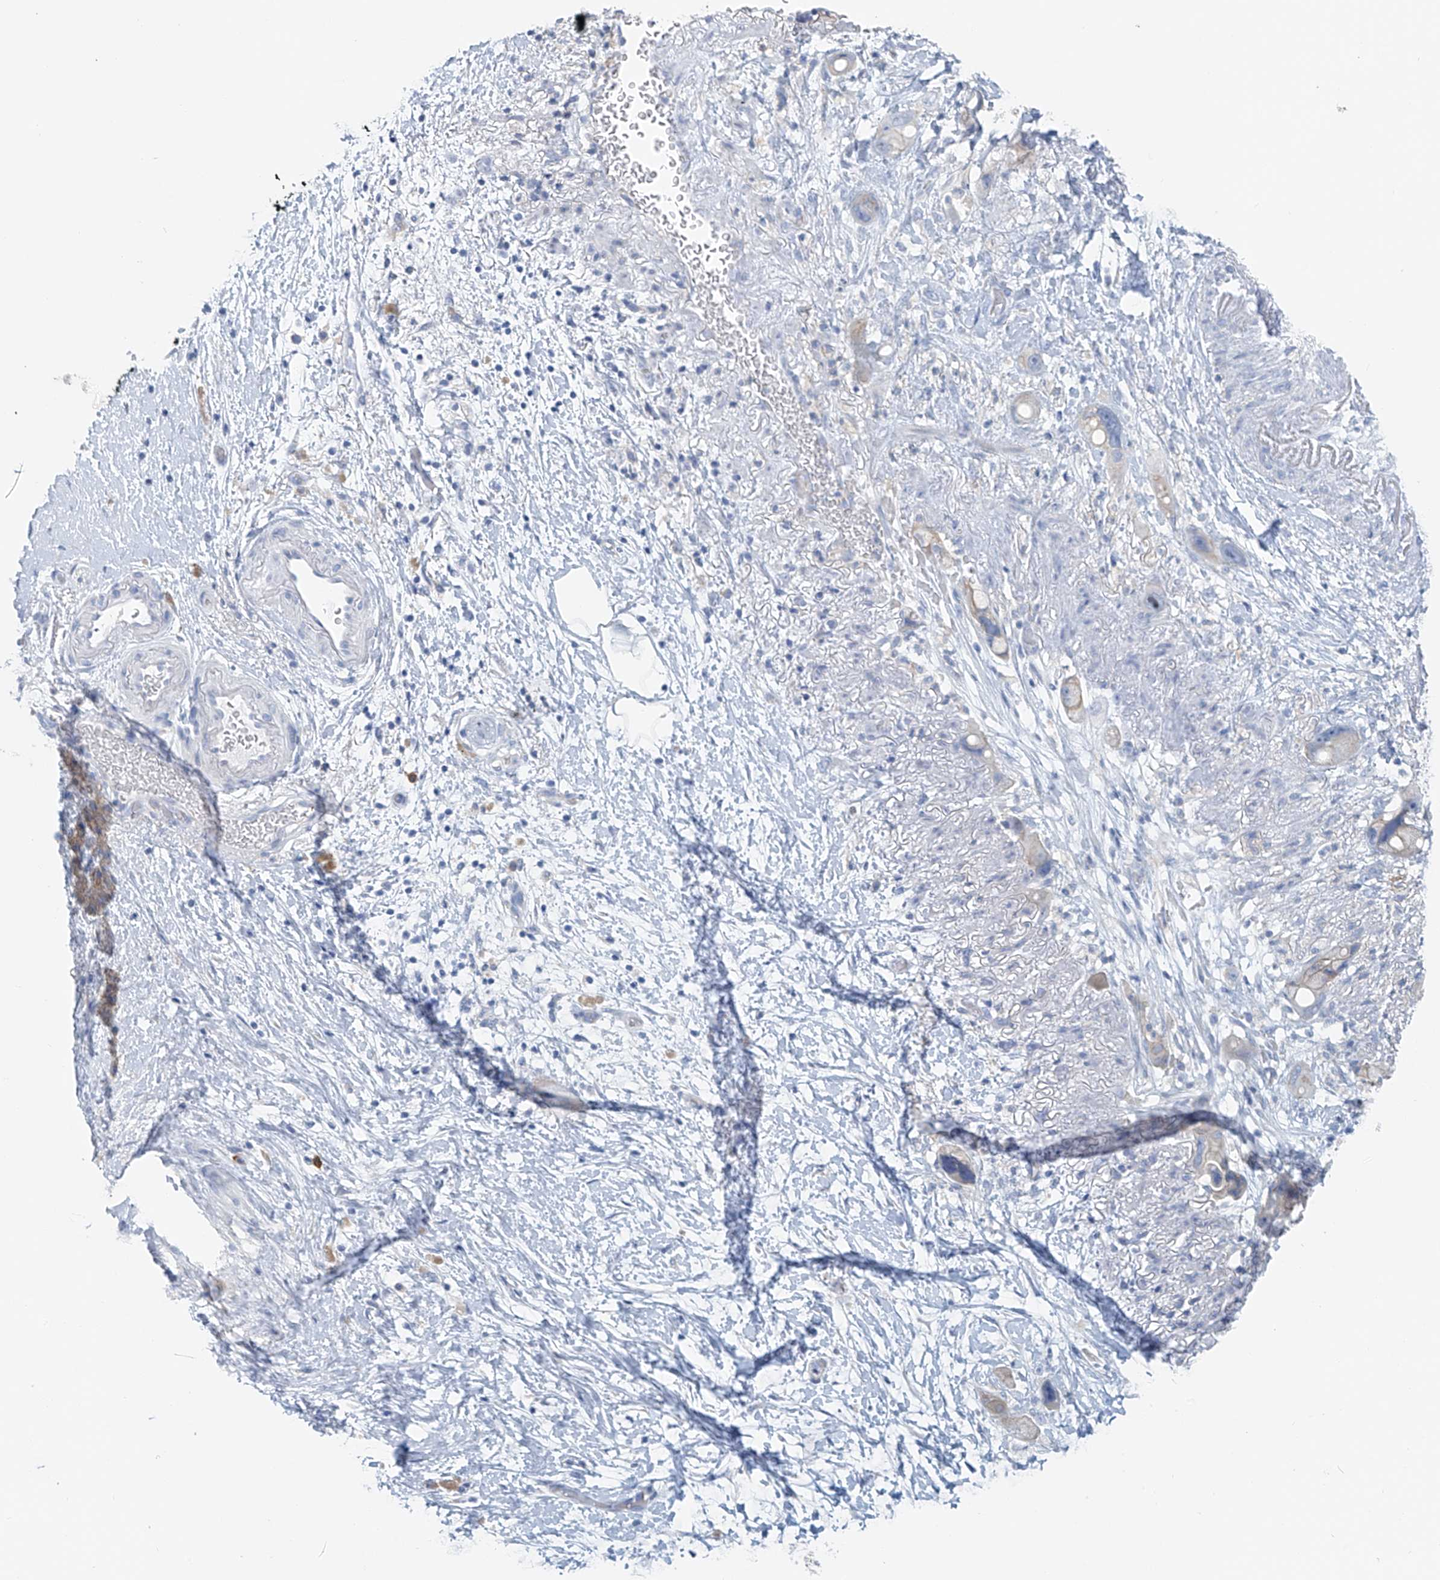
{"staining": {"intensity": "negative", "quantity": "none", "location": "none"}, "tissue": "pancreatic cancer", "cell_type": "Tumor cells", "image_type": "cancer", "snomed": [{"axis": "morphology", "description": "Normal tissue, NOS"}, {"axis": "morphology", "description": "Adenocarcinoma, NOS"}, {"axis": "topography", "description": "Pancreas"}], "caption": "Pancreatic adenocarcinoma was stained to show a protein in brown. There is no significant positivity in tumor cells.", "gene": "POMGNT2", "patient": {"sex": "female", "age": 68}}